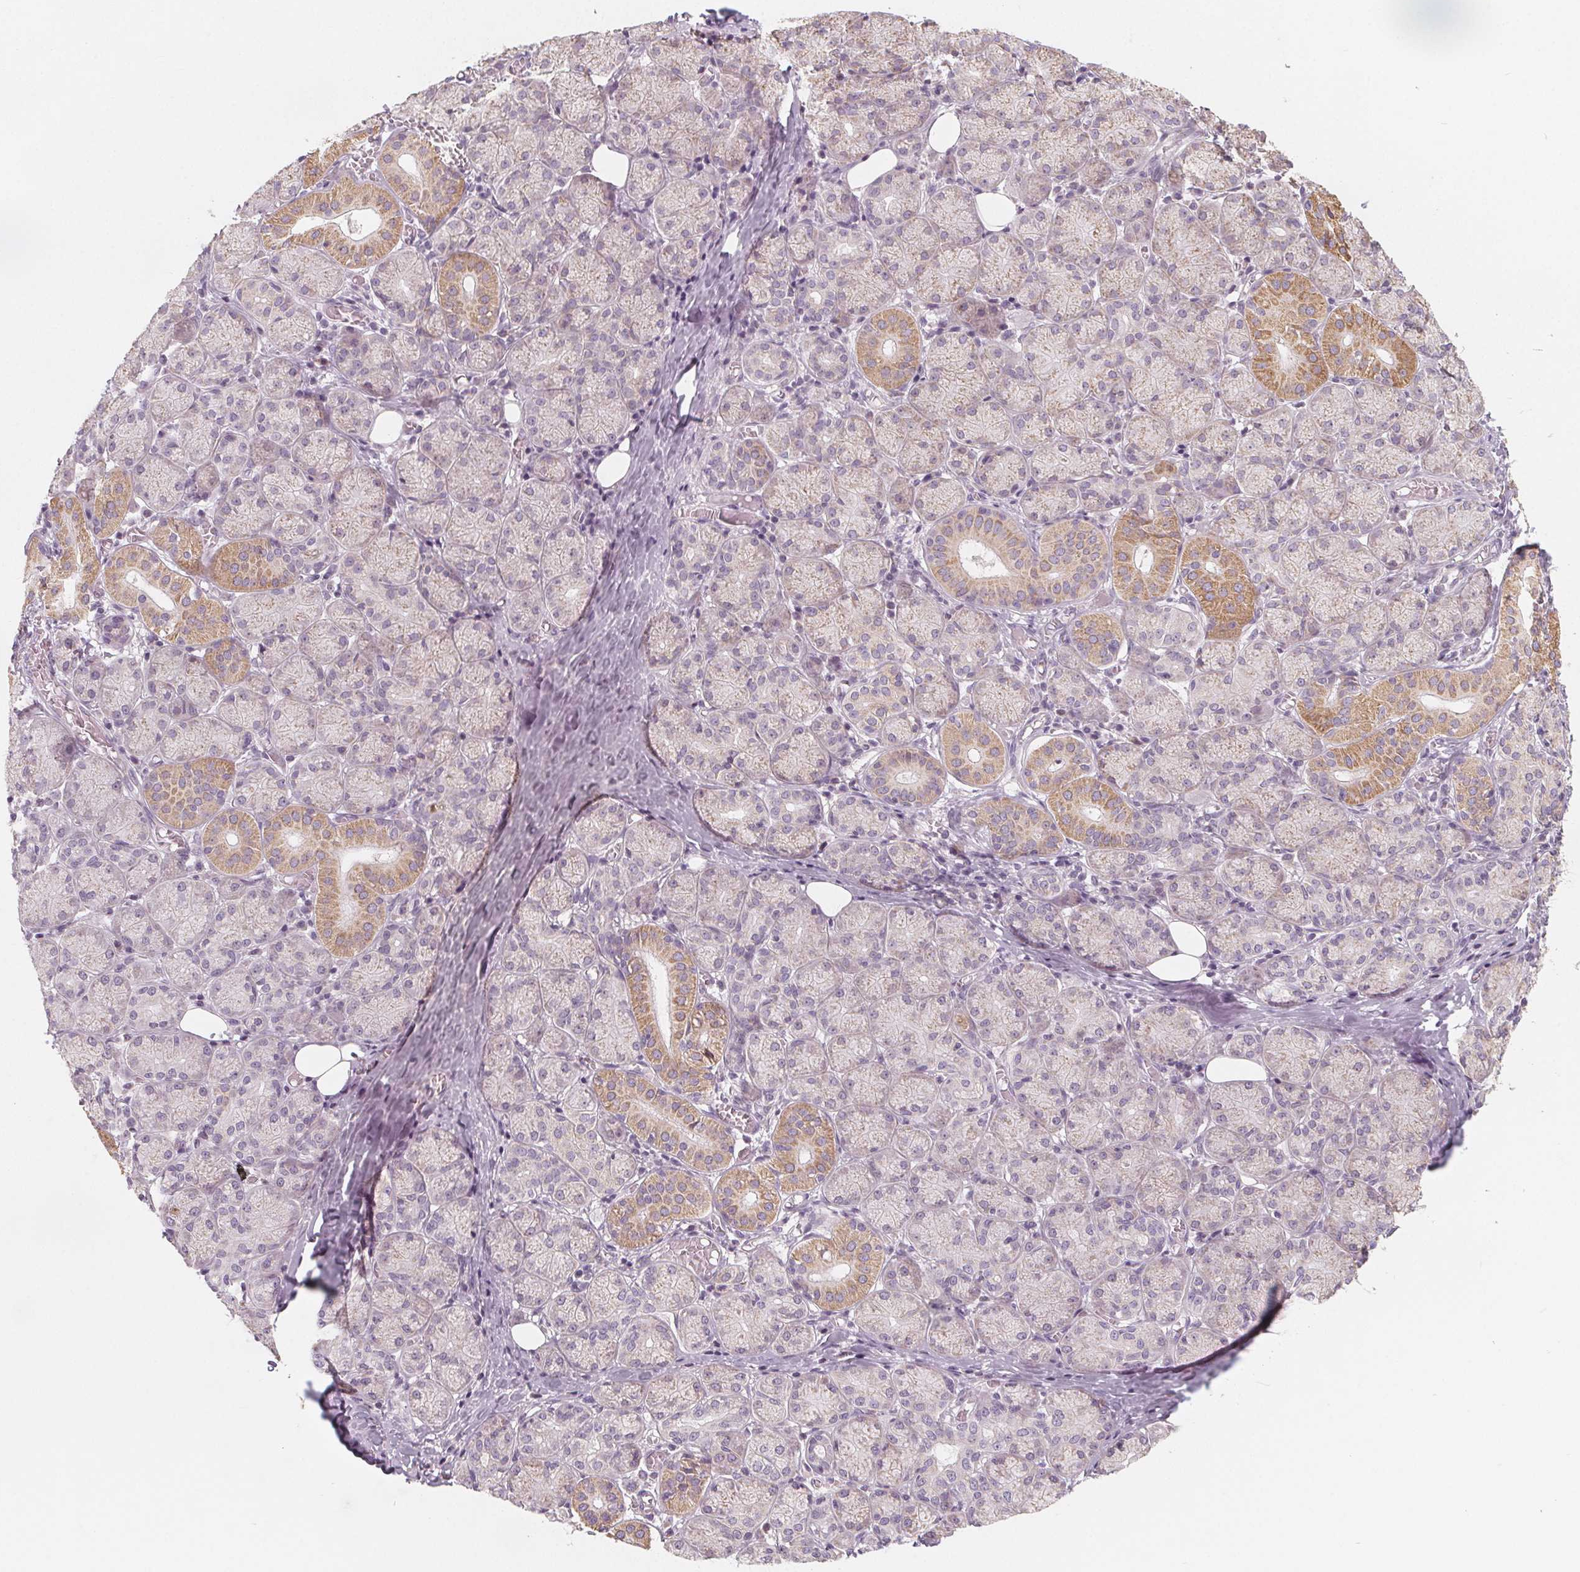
{"staining": {"intensity": "moderate", "quantity": "<25%", "location": "cytoplasmic/membranous"}, "tissue": "salivary gland", "cell_type": "Glandular cells", "image_type": "normal", "snomed": [{"axis": "morphology", "description": "Normal tissue, NOS"}, {"axis": "topography", "description": "Salivary gland"}, {"axis": "topography", "description": "Peripheral nerve tissue"}], "caption": "High-power microscopy captured an immunohistochemistry (IHC) photomicrograph of unremarkable salivary gland, revealing moderate cytoplasmic/membranous staining in approximately <25% of glandular cells. (Stains: DAB in brown, nuclei in blue, Microscopy: brightfield microscopy at high magnification).", "gene": "NUP210L", "patient": {"sex": "female", "age": 24}}